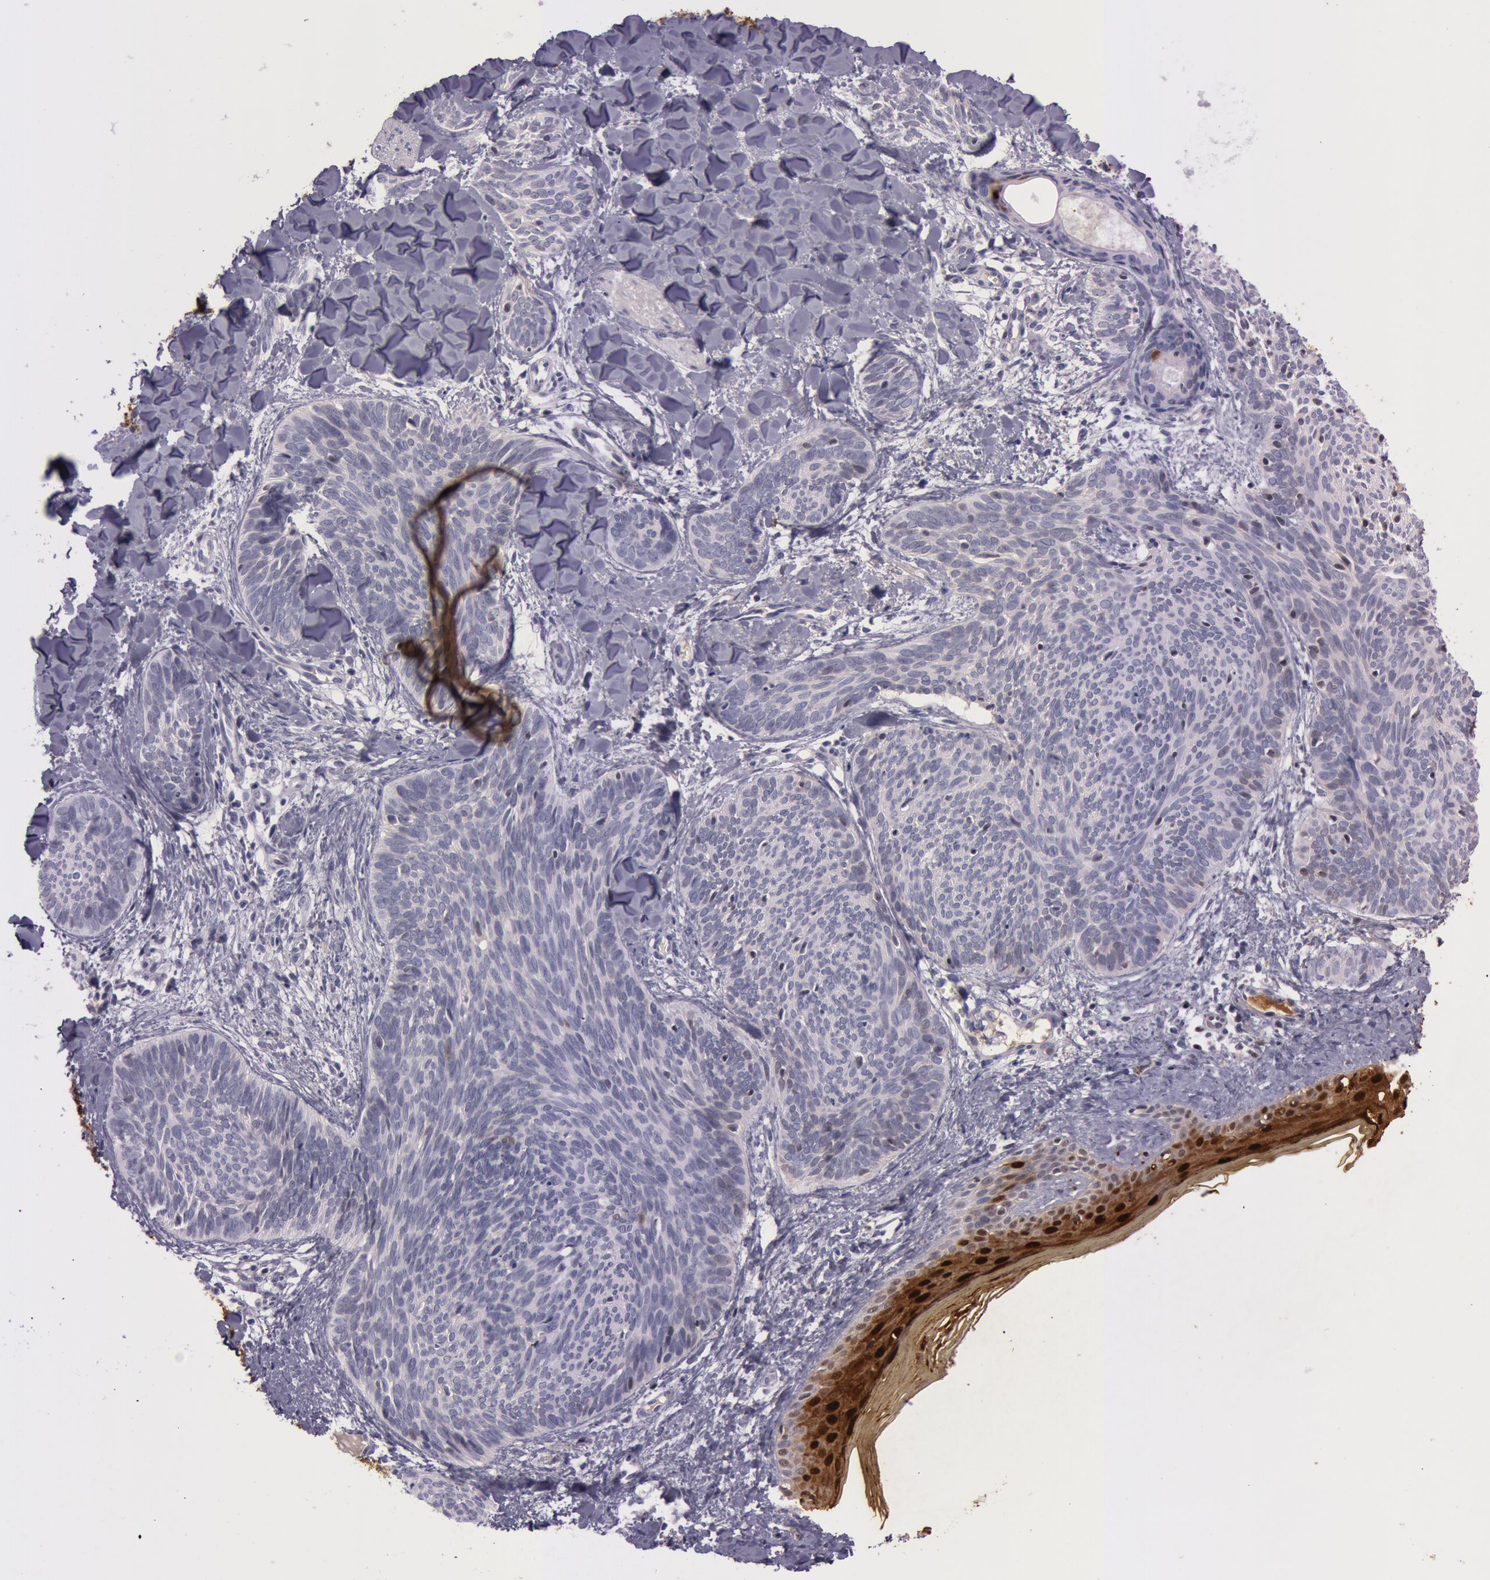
{"staining": {"intensity": "negative", "quantity": "none", "location": "none"}, "tissue": "skin cancer", "cell_type": "Tumor cells", "image_type": "cancer", "snomed": [{"axis": "morphology", "description": "Basal cell carcinoma"}, {"axis": "topography", "description": "Skin"}], "caption": "Photomicrograph shows no significant protein staining in tumor cells of basal cell carcinoma (skin). (DAB (3,3'-diaminobenzidine) immunohistochemistry with hematoxylin counter stain).", "gene": "S100A7", "patient": {"sex": "female", "age": 81}}